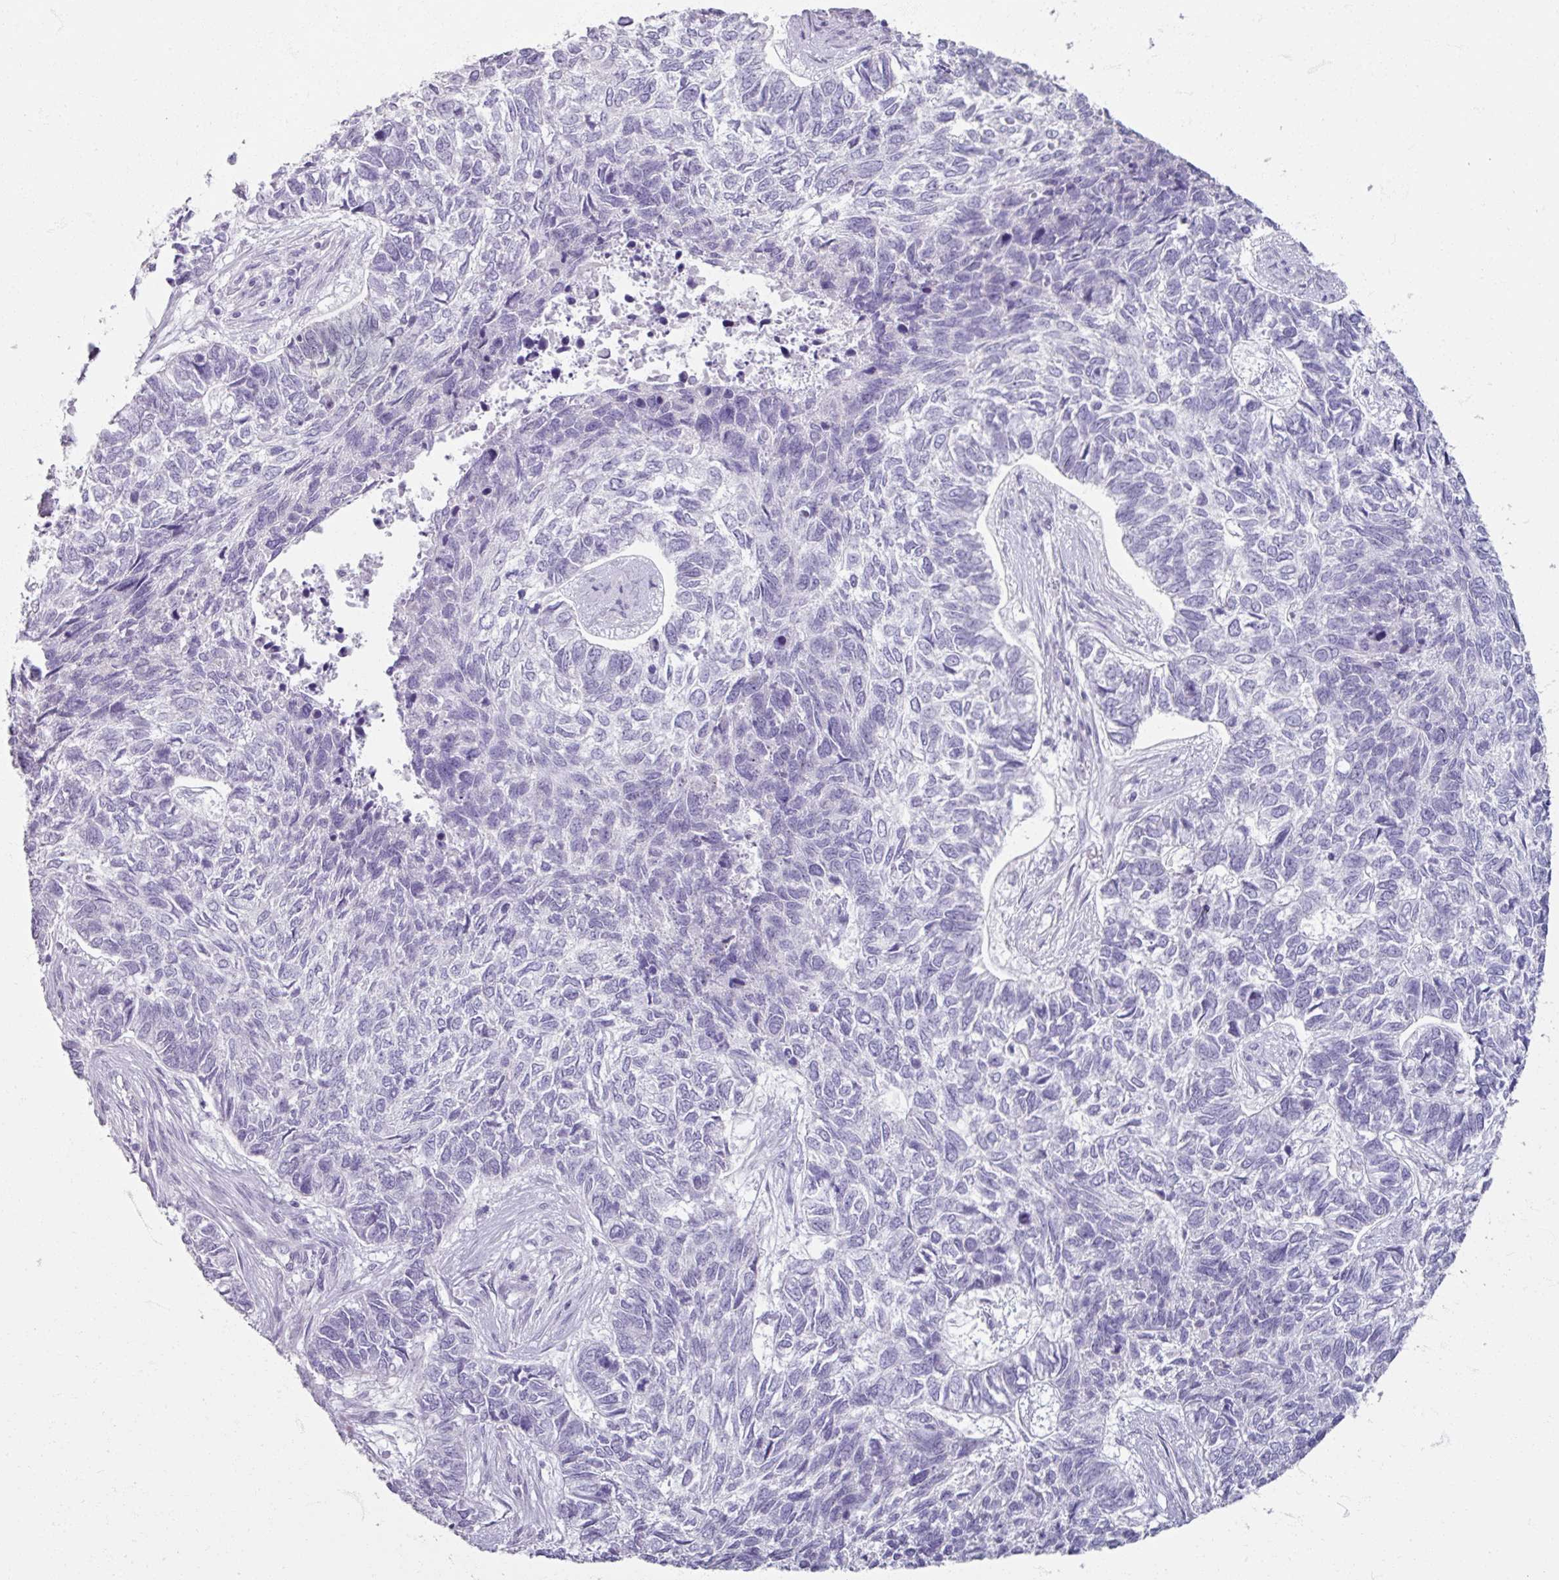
{"staining": {"intensity": "negative", "quantity": "none", "location": "none"}, "tissue": "skin cancer", "cell_type": "Tumor cells", "image_type": "cancer", "snomed": [{"axis": "morphology", "description": "Basal cell carcinoma"}, {"axis": "topography", "description": "Skin"}], "caption": "High power microscopy image of an IHC micrograph of skin basal cell carcinoma, revealing no significant expression in tumor cells.", "gene": "TG", "patient": {"sex": "female", "age": 65}}